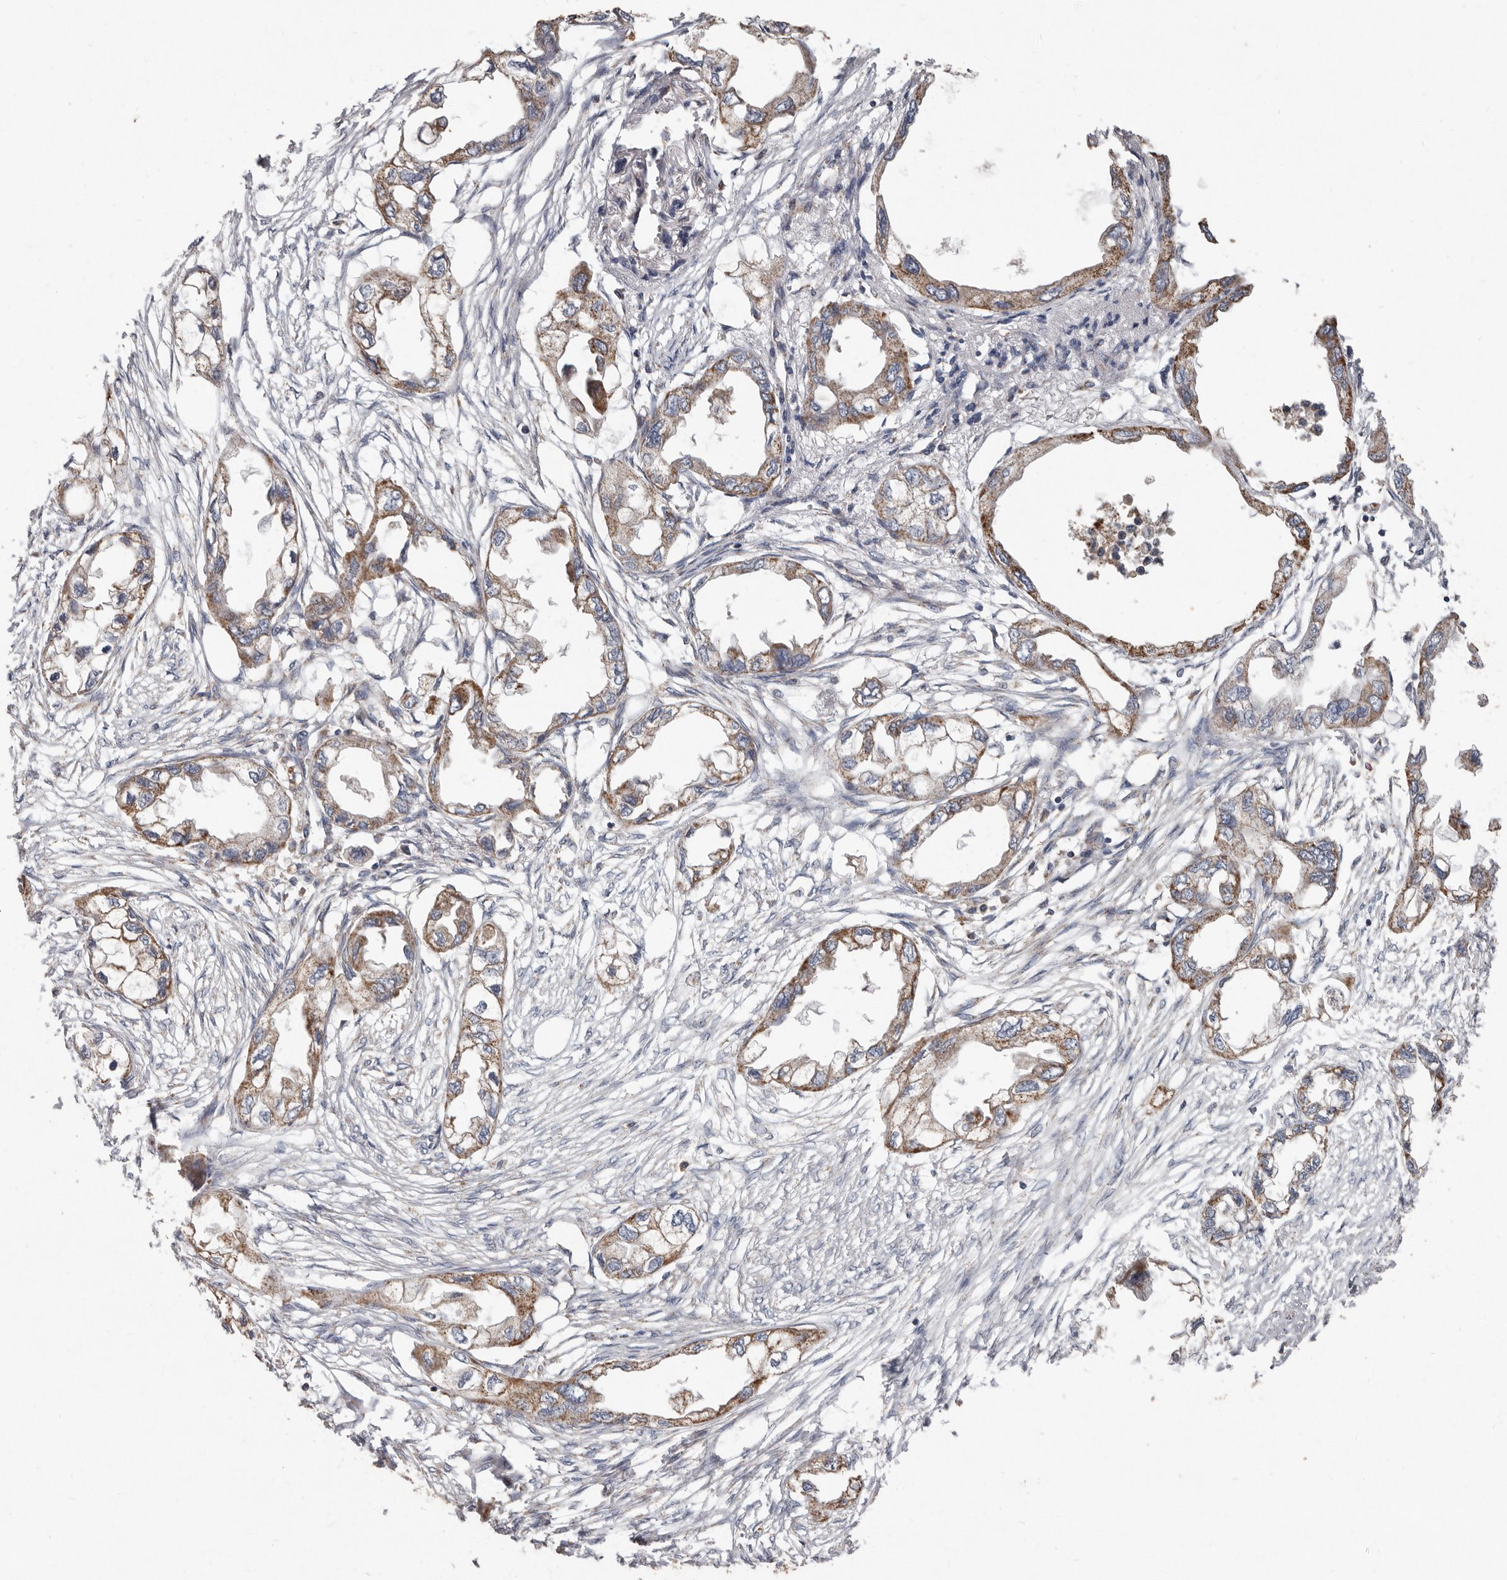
{"staining": {"intensity": "moderate", "quantity": ">75%", "location": "cytoplasmic/membranous"}, "tissue": "endometrial cancer", "cell_type": "Tumor cells", "image_type": "cancer", "snomed": [{"axis": "morphology", "description": "Adenocarcinoma, NOS"}, {"axis": "morphology", "description": "Adenocarcinoma, metastatic, NOS"}, {"axis": "topography", "description": "Adipose tissue"}, {"axis": "topography", "description": "Endometrium"}], "caption": "Endometrial adenocarcinoma tissue displays moderate cytoplasmic/membranous expression in approximately >75% of tumor cells, visualized by immunohistochemistry.", "gene": "KIF26B", "patient": {"sex": "female", "age": 67}}